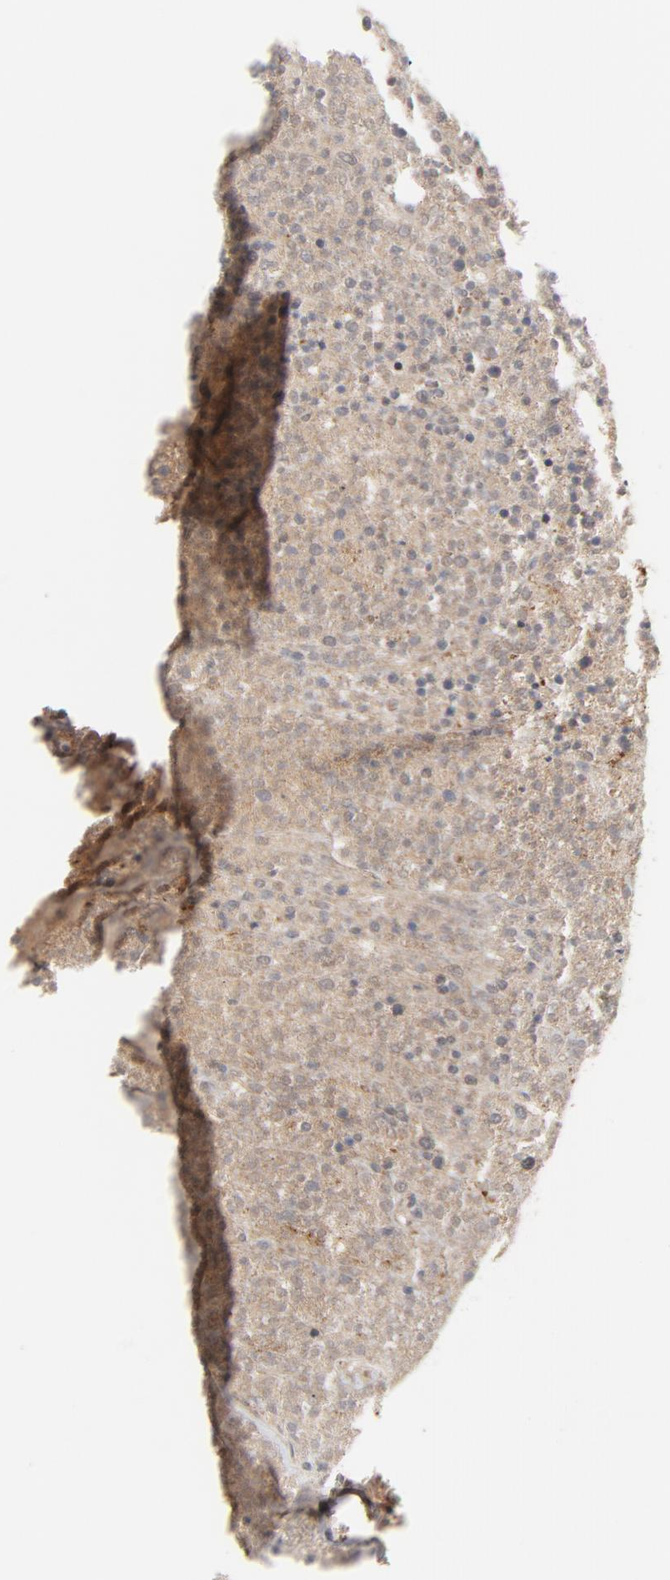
{"staining": {"intensity": "moderate", "quantity": ">75%", "location": "cytoplasmic/membranous"}, "tissue": "lymphoma", "cell_type": "Tumor cells", "image_type": "cancer", "snomed": [{"axis": "morphology", "description": "Malignant lymphoma, non-Hodgkin's type, High grade"}, {"axis": "topography", "description": "Lymph node"}], "caption": "High-magnification brightfield microscopy of high-grade malignant lymphoma, non-Hodgkin's type stained with DAB (3,3'-diaminobenzidine) (brown) and counterstained with hematoxylin (blue). tumor cells exhibit moderate cytoplasmic/membranous staining is present in approximately>75% of cells.", "gene": "RAPGEF4", "patient": {"sex": "female", "age": 73}}